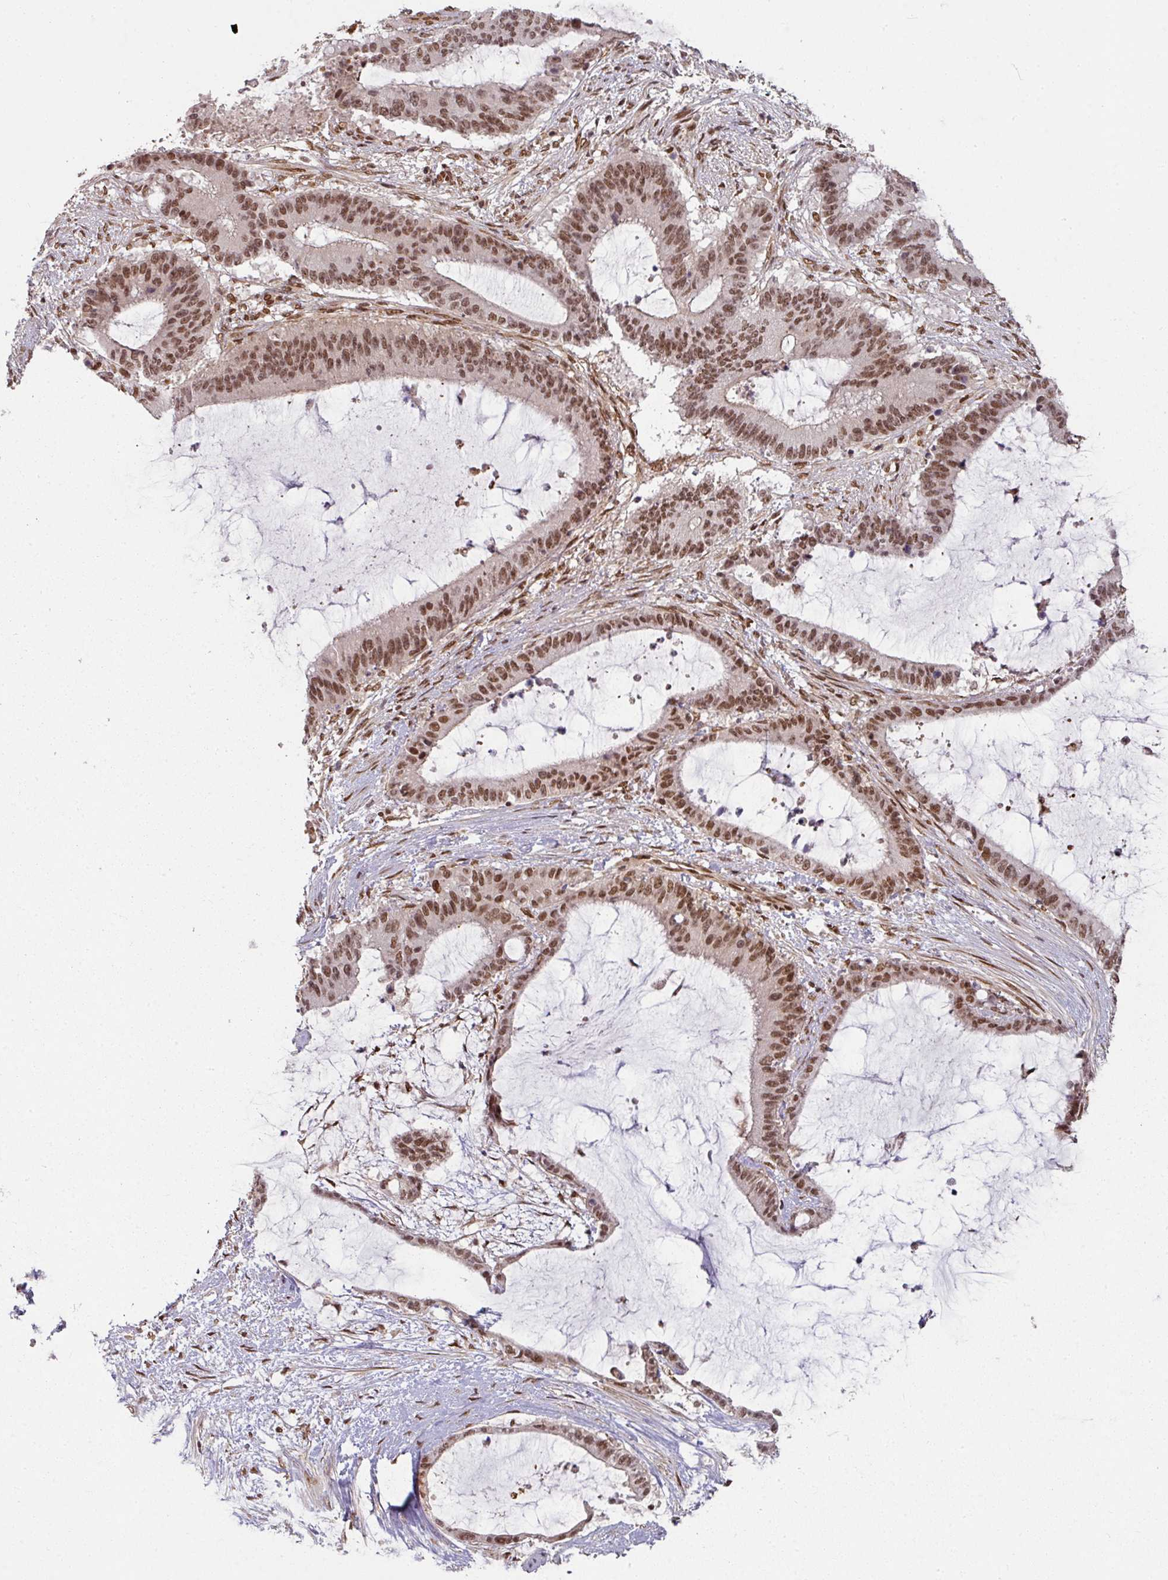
{"staining": {"intensity": "moderate", "quantity": ">75%", "location": "nuclear"}, "tissue": "liver cancer", "cell_type": "Tumor cells", "image_type": "cancer", "snomed": [{"axis": "morphology", "description": "Normal tissue, NOS"}, {"axis": "morphology", "description": "Cholangiocarcinoma"}, {"axis": "topography", "description": "Liver"}, {"axis": "topography", "description": "Peripheral nerve tissue"}], "caption": "IHC staining of cholangiocarcinoma (liver), which exhibits medium levels of moderate nuclear expression in approximately >75% of tumor cells indicating moderate nuclear protein expression. The staining was performed using DAB (3,3'-diaminobenzidine) (brown) for protein detection and nuclei were counterstained in hematoxylin (blue).", "gene": "SIK3", "patient": {"sex": "female", "age": 73}}